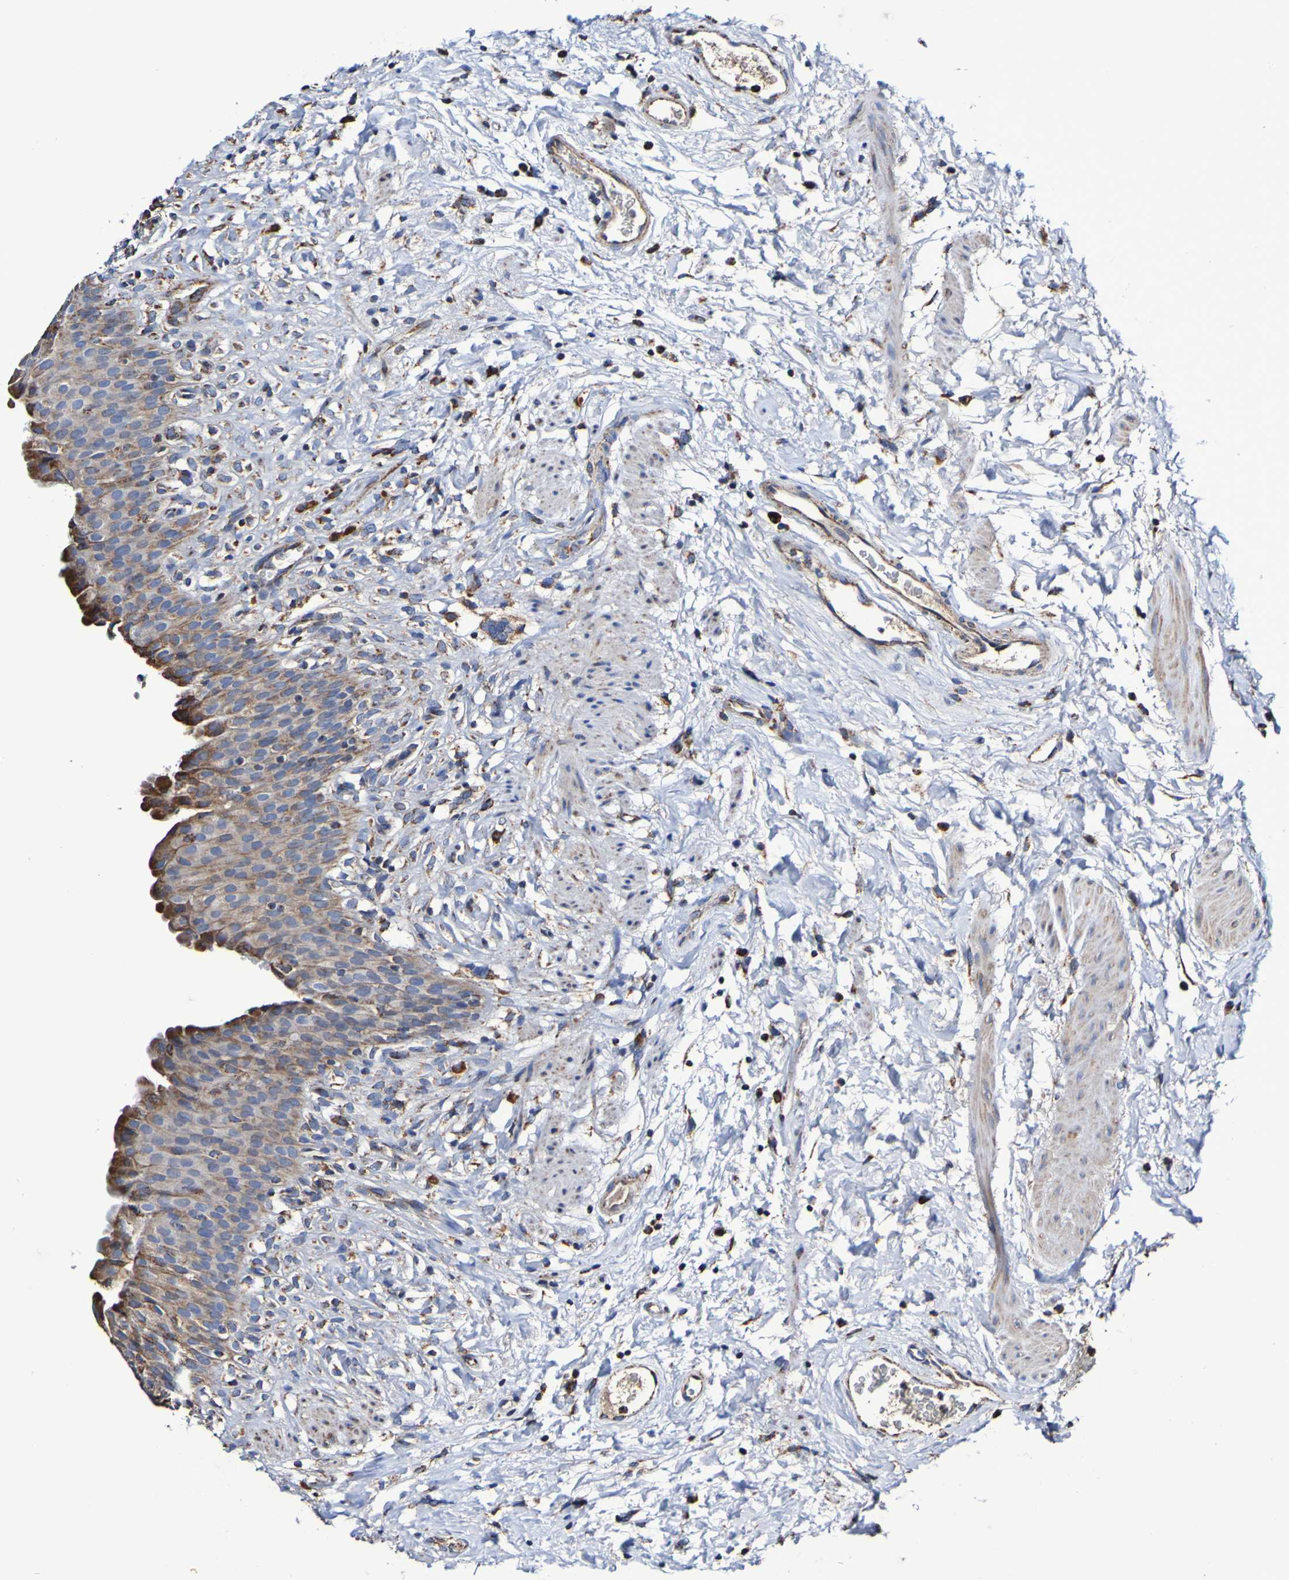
{"staining": {"intensity": "strong", "quantity": ">75%", "location": "cytoplasmic/membranous"}, "tissue": "urinary bladder", "cell_type": "Urothelial cells", "image_type": "normal", "snomed": [{"axis": "morphology", "description": "Normal tissue, NOS"}, {"axis": "topography", "description": "Urinary bladder"}], "caption": "A photomicrograph showing strong cytoplasmic/membranous expression in about >75% of urothelial cells in unremarkable urinary bladder, as visualized by brown immunohistochemical staining.", "gene": "IL18R1", "patient": {"sex": "female", "age": 79}}